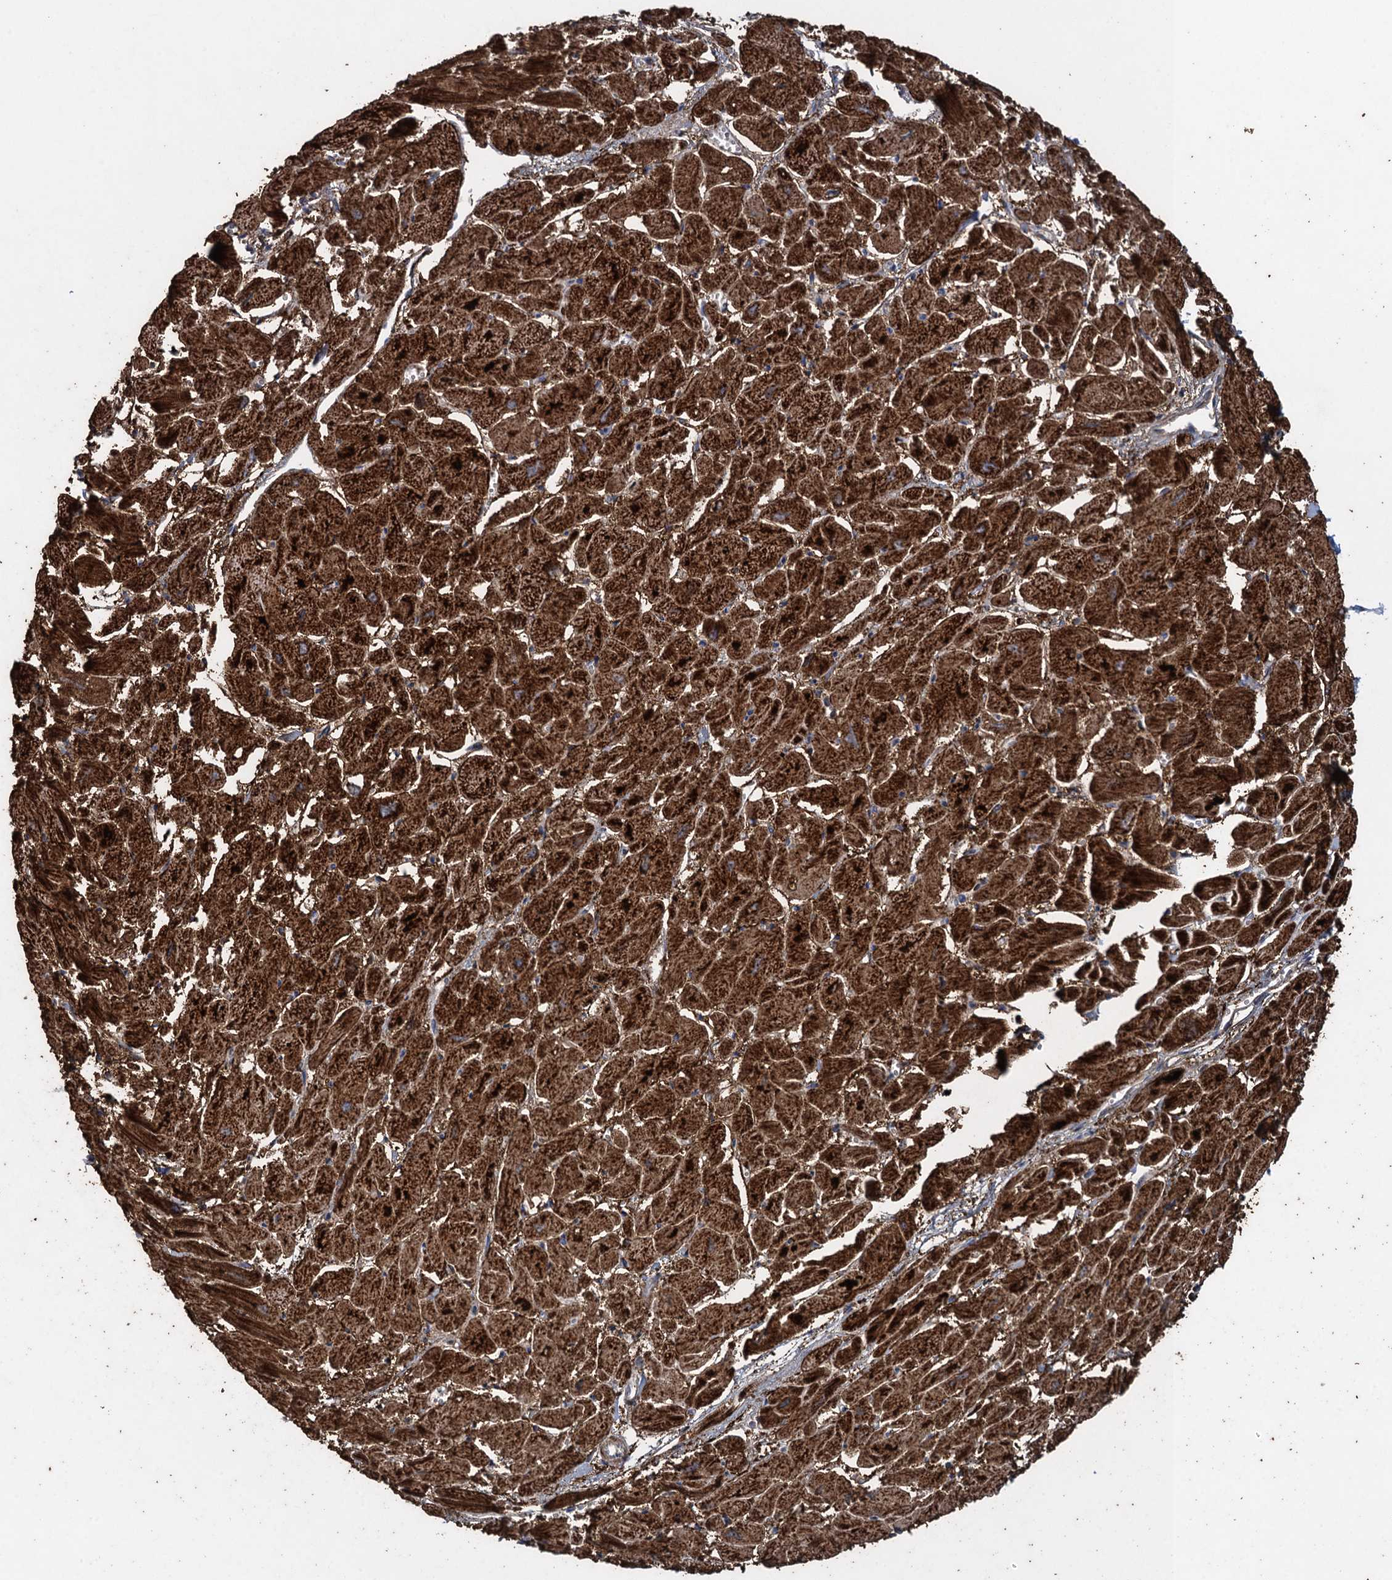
{"staining": {"intensity": "strong", "quantity": ">75%", "location": "cytoplasmic/membranous"}, "tissue": "heart muscle", "cell_type": "Cardiomyocytes", "image_type": "normal", "snomed": [{"axis": "morphology", "description": "Normal tissue, NOS"}, {"axis": "topography", "description": "Heart"}], "caption": "Strong cytoplasmic/membranous expression is present in approximately >75% of cardiomyocytes in normal heart muscle.", "gene": "TXNDC11", "patient": {"sex": "male", "age": 54}}